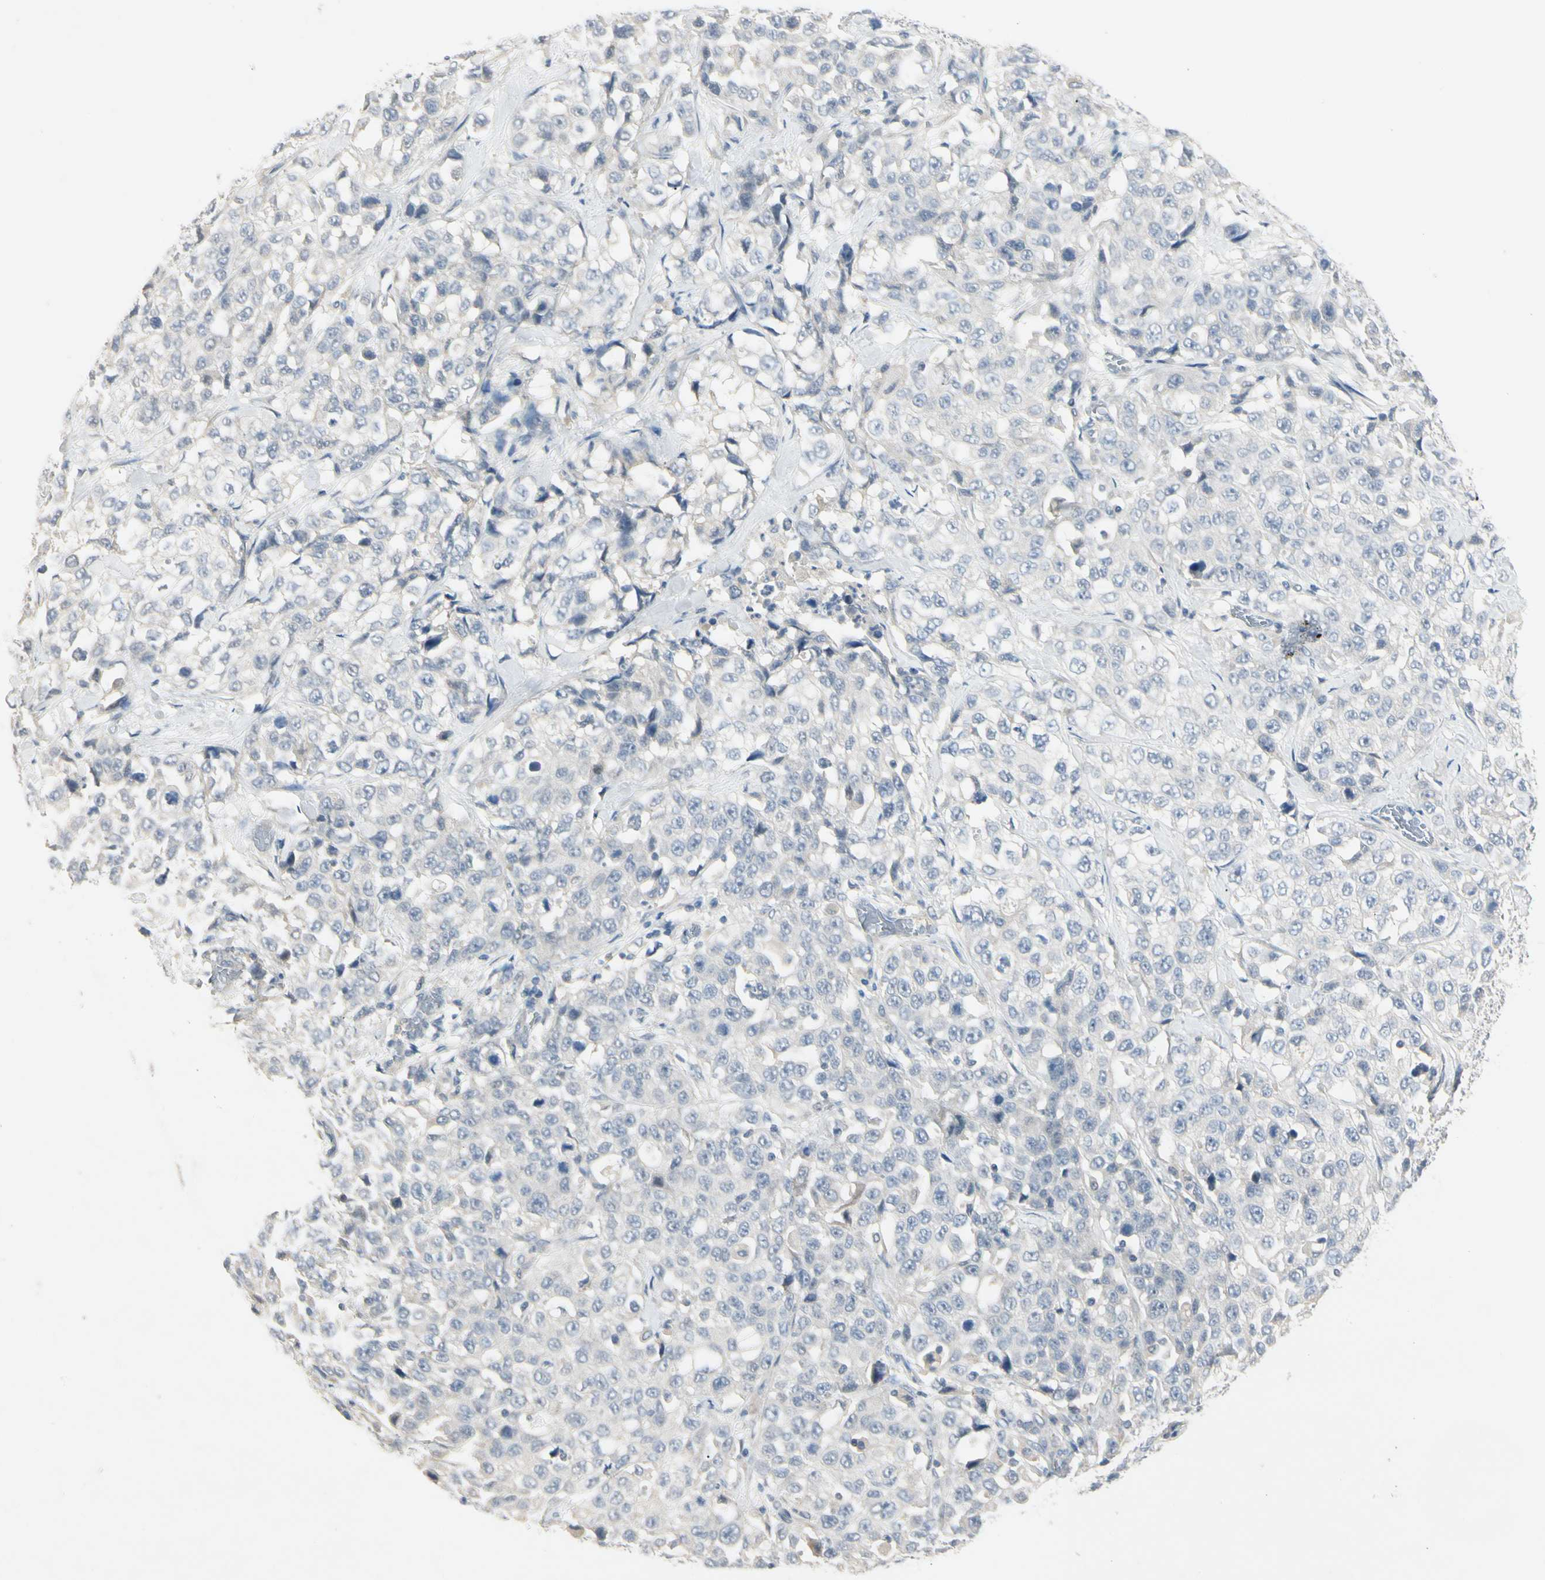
{"staining": {"intensity": "negative", "quantity": "none", "location": "none"}, "tissue": "stomach cancer", "cell_type": "Tumor cells", "image_type": "cancer", "snomed": [{"axis": "morphology", "description": "Normal tissue, NOS"}, {"axis": "morphology", "description": "Adenocarcinoma, NOS"}, {"axis": "topography", "description": "Stomach"}], "caption": "This is a histopathology image of immunohistochemistry (IHC) staining of stomach cancer (adenocarcinoma), which shows no staining in tumor cells.", "gene": "PRSS21", "patient": {"sex": "male", "age": 48}}